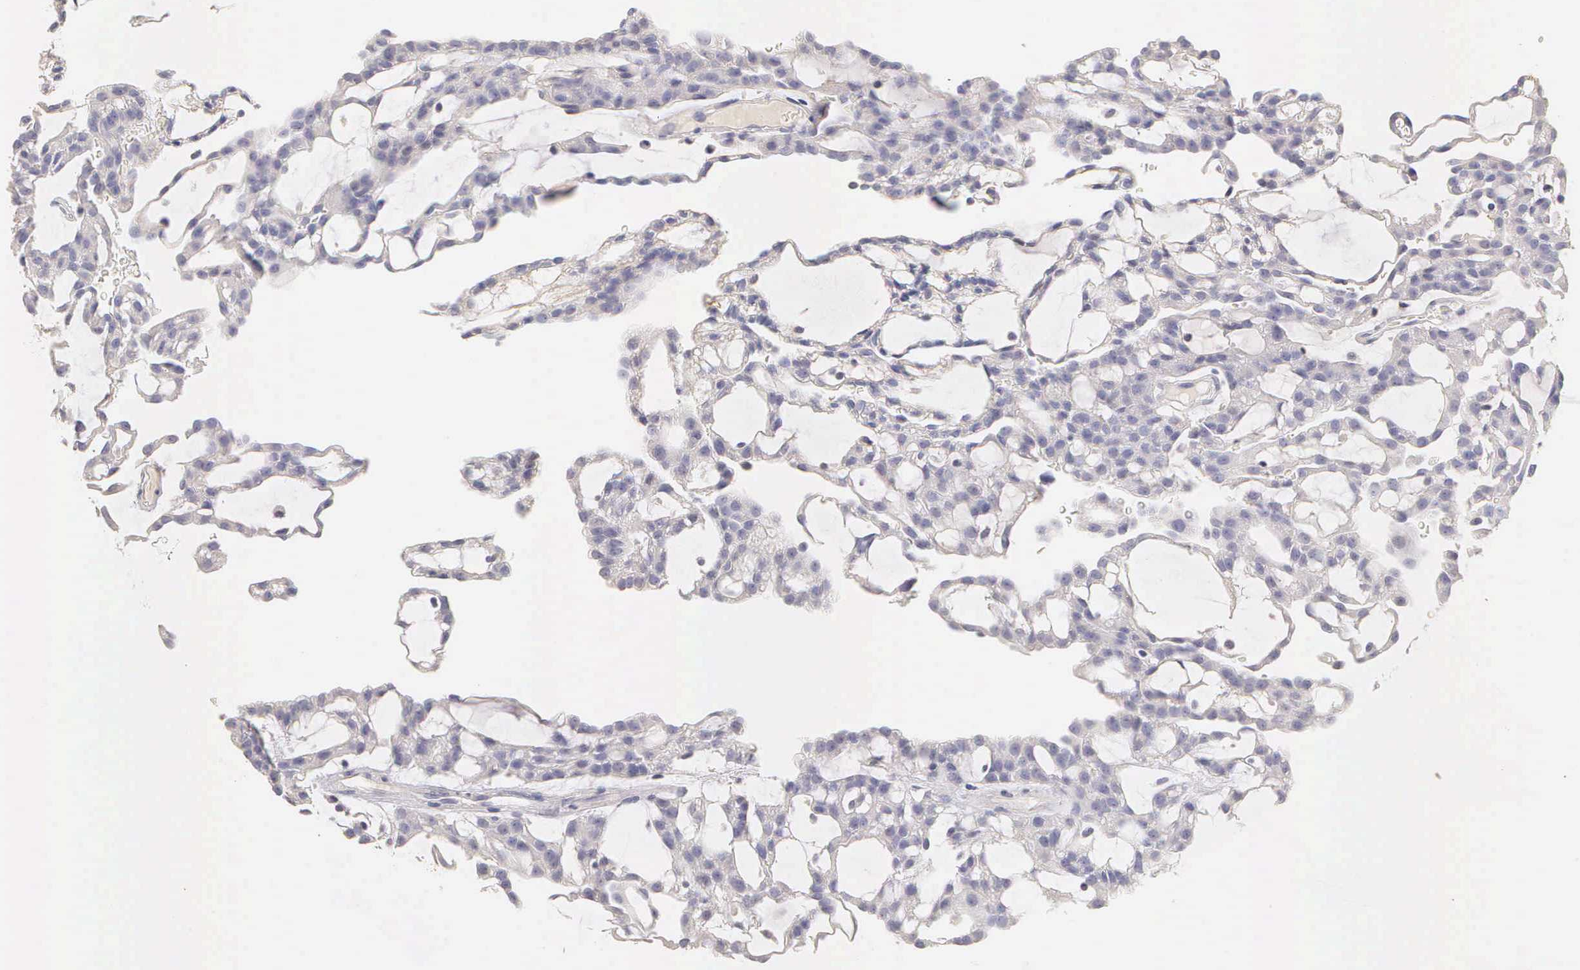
{"staining": {"intensity": "negative", "quantity": "none", "location": "none"}, "tissue": "renal cancer", "cell_type": "Tumor cells", "image_type": "cancer", "snomed": [{"axis": "morphology", "description": "Adenocarcinoma, NOS"}, {"axis": "topography", "description": "Kidney"}], "caption": "The image reveals no staining of tumor cells in adenocarcinoma (renal).", "gene": "ESR1", "patient": {"sex": "male", "age": 63}}